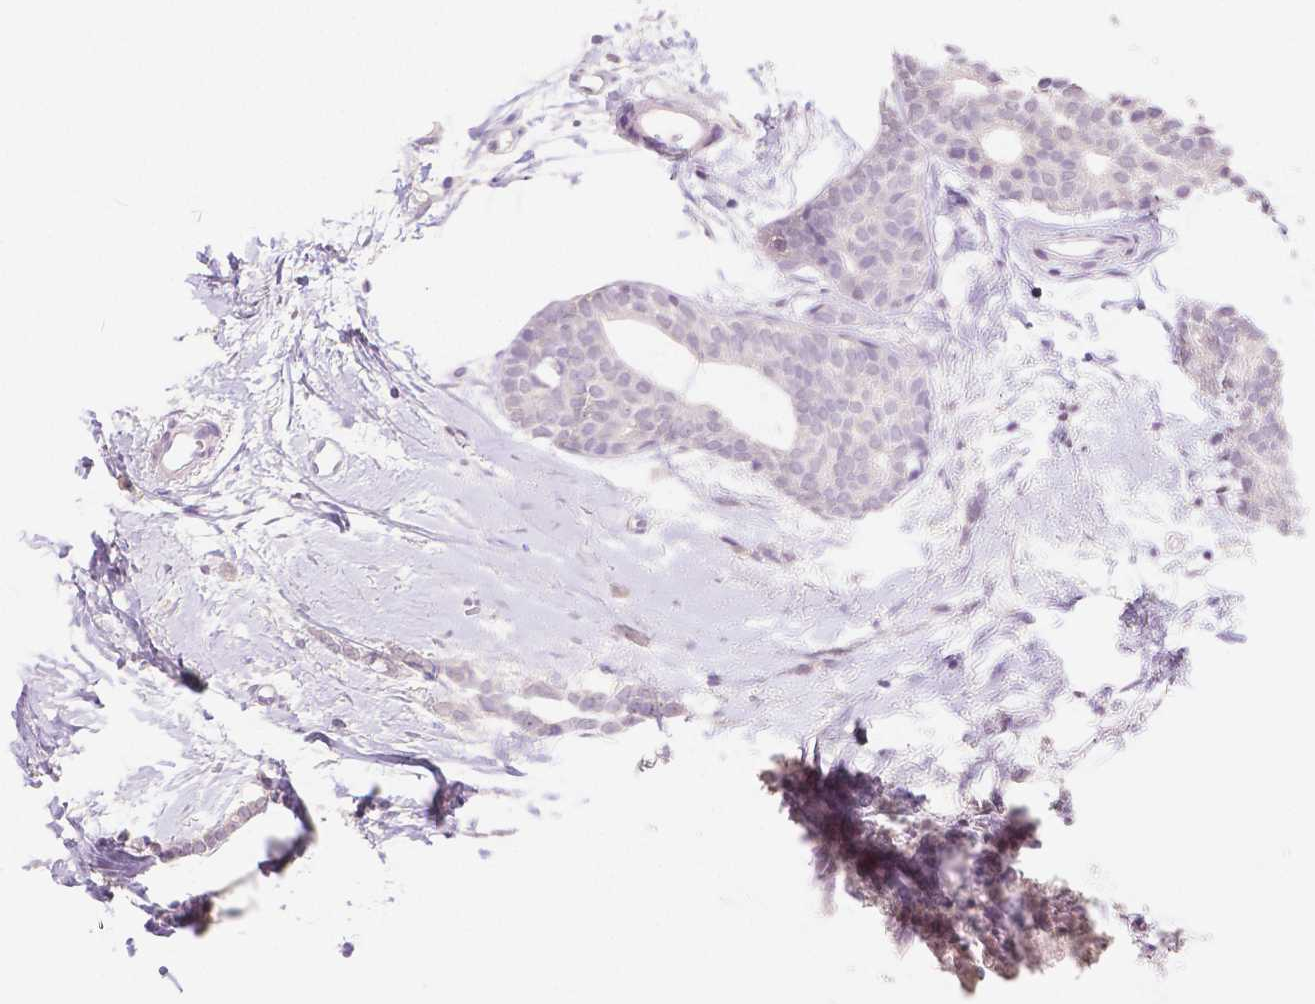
{"staining": {"intensity": "negative", "quantity": "none", "location": "none"}, "tissue": "breast cancer", "cell_type": "Tumor cells", "image_type": "cancer", "snomed": [{"axis": "morphology", "description": "Duct carcinoma"}, {"axis": "topography", "description": "Breast"}], "caption": "An image of breast cancer (invasive ductal carcinoma) stained for a protein demonstrates no brown staining in tumor cells.", "gene": "HNF1B", "patient": {"sex": "female", "age": 40}}